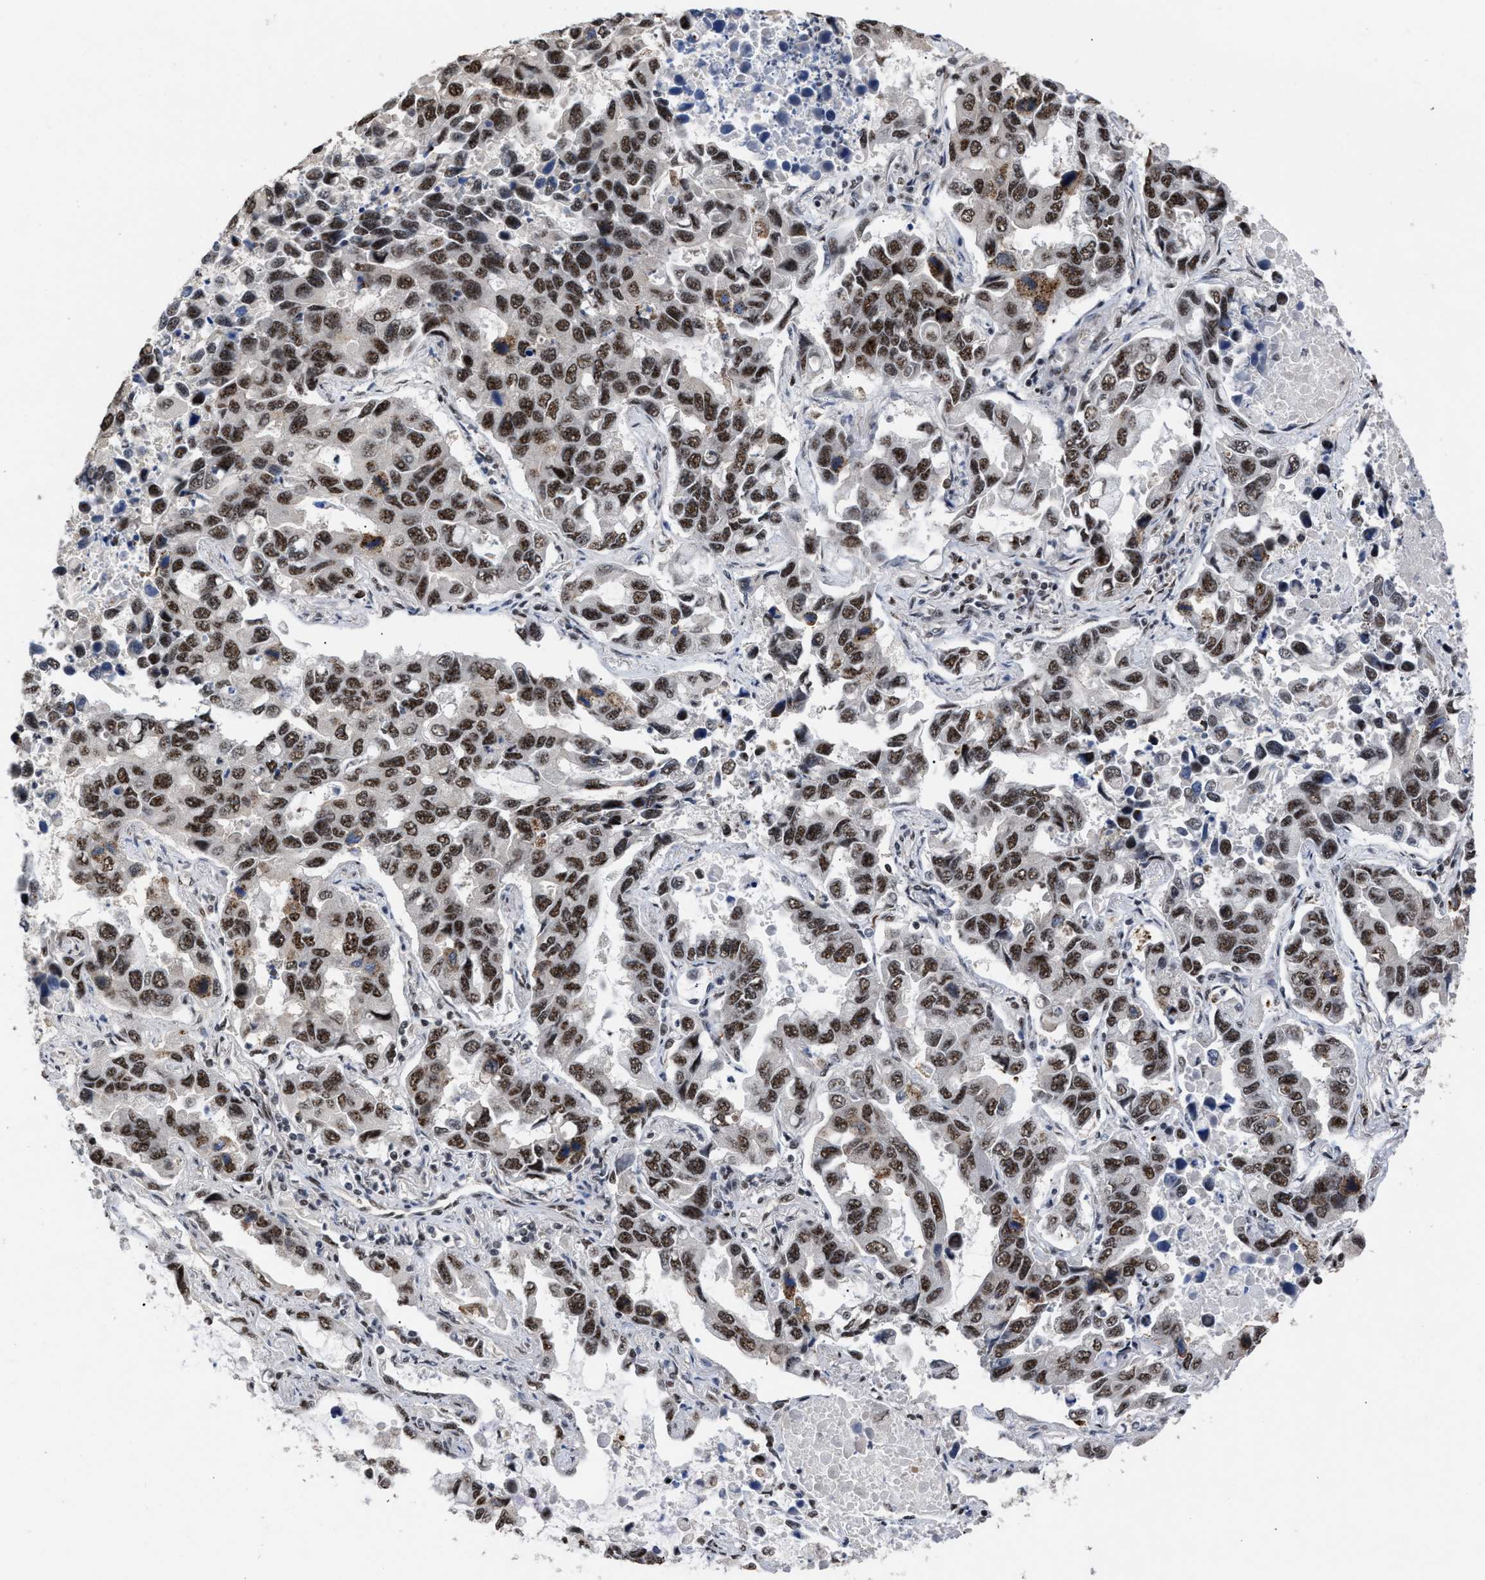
{"staining": {"intensity": "strong", "quantity": ">75%", "location": "nuclear"}, "tissue": "lung cancer", "cell_type": "Tumor cells", "image_type": "cancer", "snomed": [{"axis": "morphology", "description": "Adenocarcinoma, NOS"}, {"axis": "topography", "description": "Lung"}], "caption": "Adenocarcinoma (lung) stained for a protein reveals strong nuclear positivity in tumor cells.", "gene": "EIF4A3", "patient": {"sex": "male", "age": 64}}